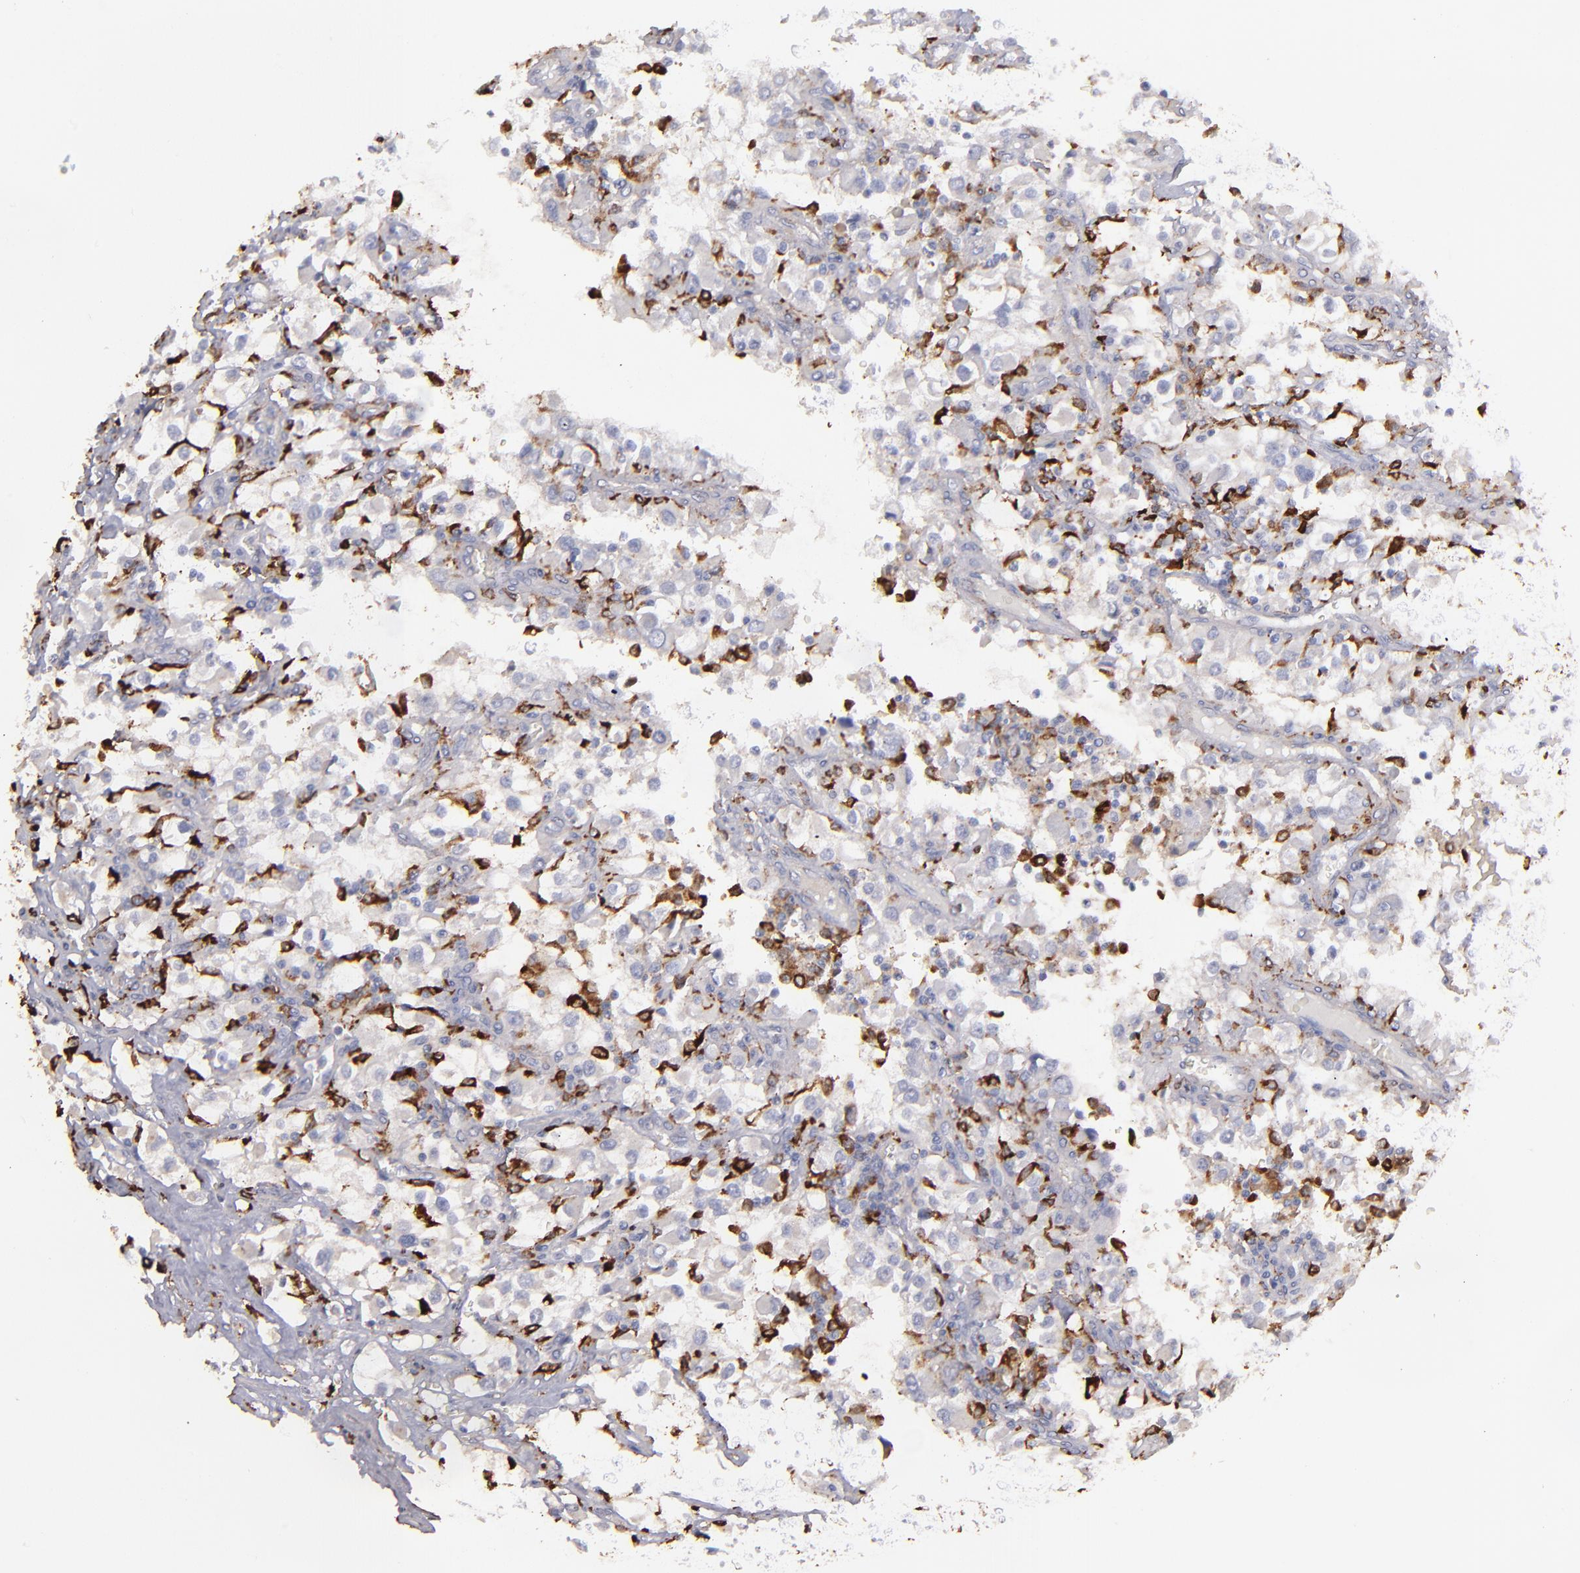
{"staining": {"intensity": "negative", "quantity": "none", "location": "none"}, "tissue": "renal cancer", "cell_type": "Tumor cells", "image_type": "cancer", "snomed": [{"axis": "morphology", "description": "Adenocarcinoma, NOS"}, {"axis": "topography", "description": "Kidney"}], "caption": "The micrograph reveals no staining of tumor cells in renal adenocarcinoma.", "gene": "C1QA", "patient": {"sex": "female", "age": 52}}